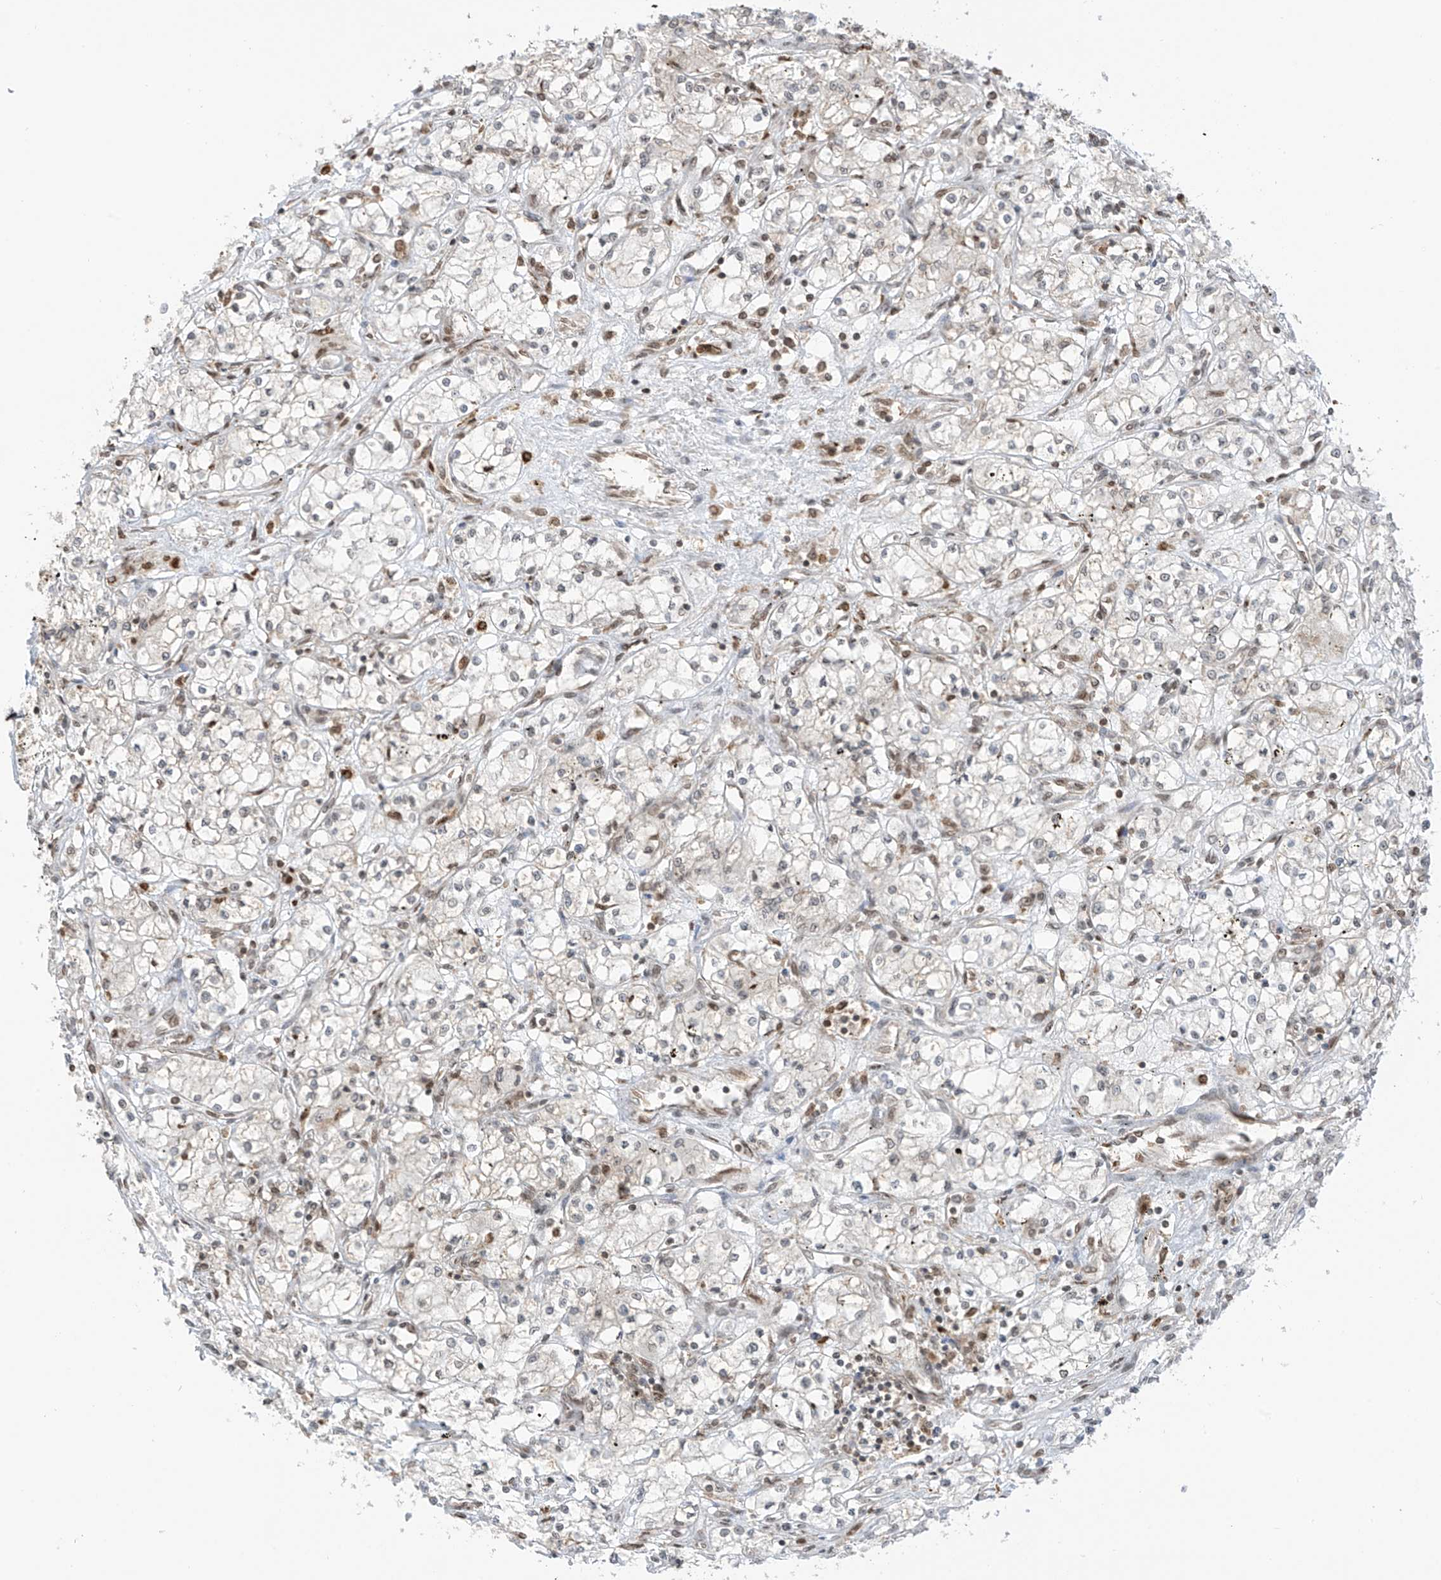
{"staining": {"intensity": "negative", "quantity": "none", "location": "none"}, "tissue": "renal cancer", "cell_type": "Tumor cells", "image_type": "cancer", "snomed": [{"axis": "morphology", "description": "Adenocarcinoma, NOS"}, {"axis": "topography", "description": "Kidney"}], "caption": "Renal cancer stained for a protein using immunohistochemistry reveals no staining tumor cells.", "gene": "KPNB1", "patient": {"sex": "male", "age": 59}}